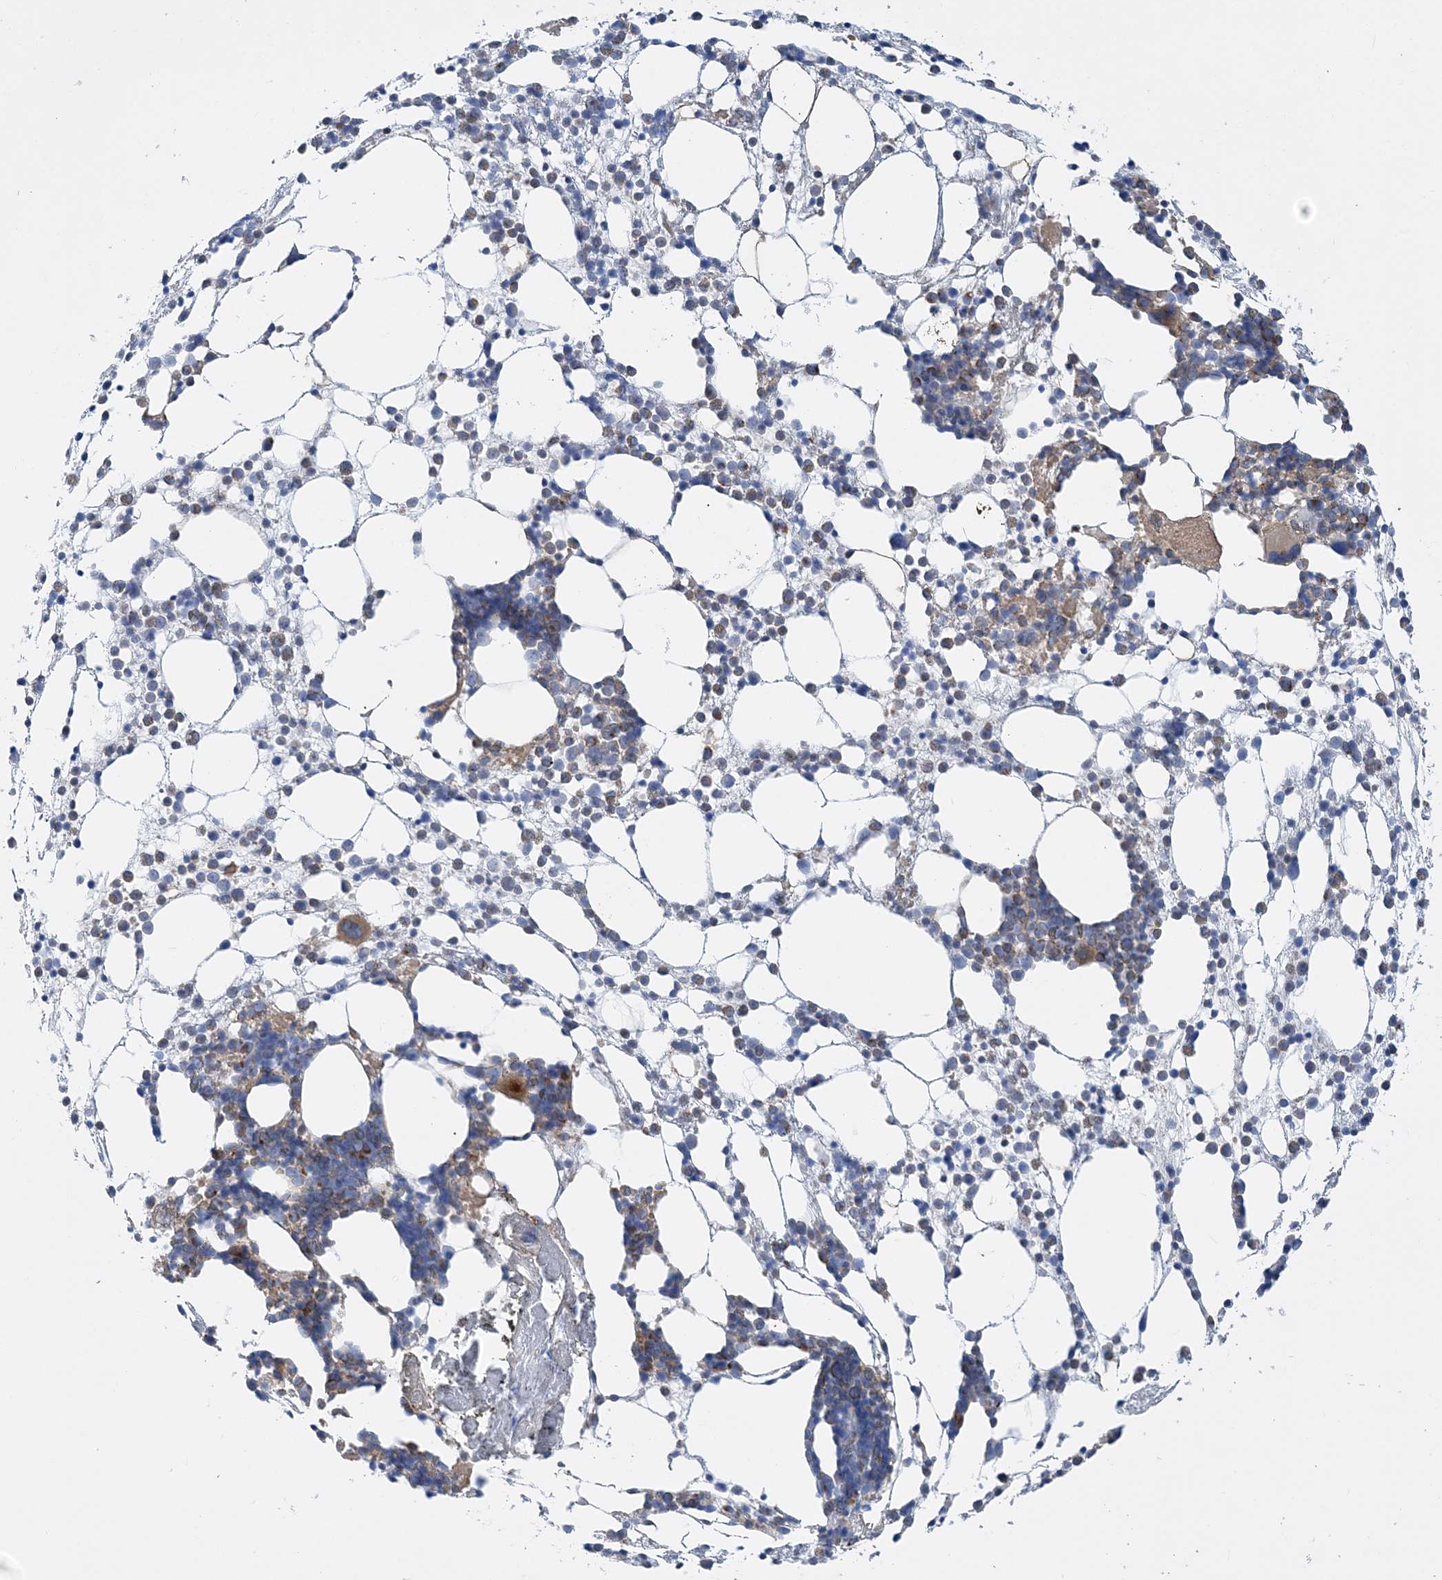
{"staining": {"intensity": "moderate", "quantity": "<25%", "location": "cytoplasmic/membranous"}, "tissue": "bone marrow", "cell_type": "Hematopoietic cells", "image_type": "normal", "snomed": [{"axis": "morphology", "description": "Normal tissue, NOS"}, {"axis": "topography", "description": "Bone marrow"}], "caption": "The histopathology image displays a brown stain indicating the presence of a protein in the cytoplasmic/membranous of hematopoietic cells in bone marrow. The protein is shown in brown color, while the nuclei are stained blue.", "gene": "FAM114A2", "patient": {"sex": "female", "age": 57}}